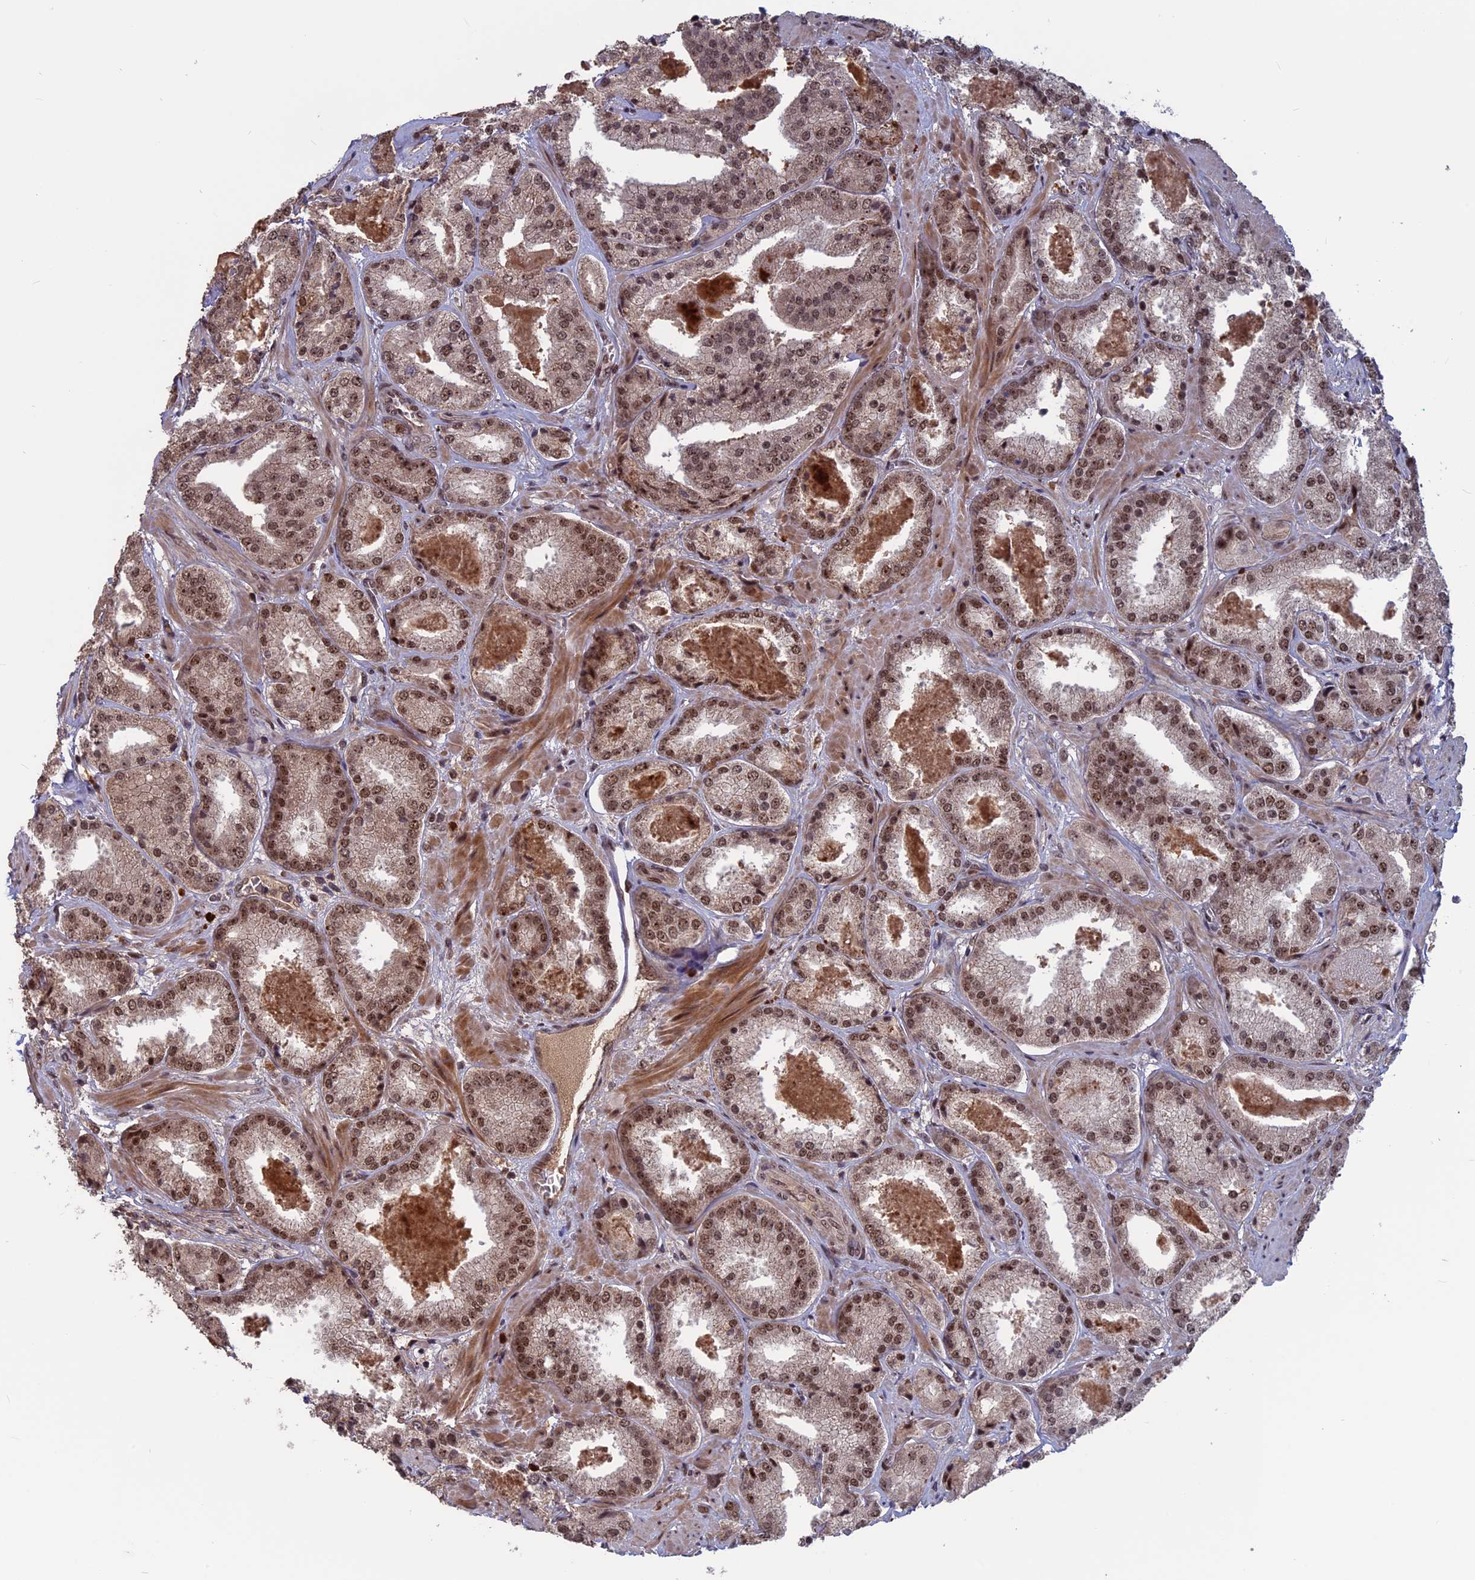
{"staining": {"intensity": "moderate", "quantity": ">75%", "location": "nuclear"}, "tissue": "prostate cancer", "cell_type": "Tumor cells", "image_type": "cancer", "snomed": [{"axis": "morphology", "description": "Adenocarcinoma, High grade"}, {"axis": "topography", "description": "Prostate"}], "caption": "An image showing moderate nuclear positivity in approximately >75% of tumor cells in prostate cancer, as visualized by brown immunohistochemical staining.", "gene": "CACTIN", "patient": {"sex": "male", "age": 63}}